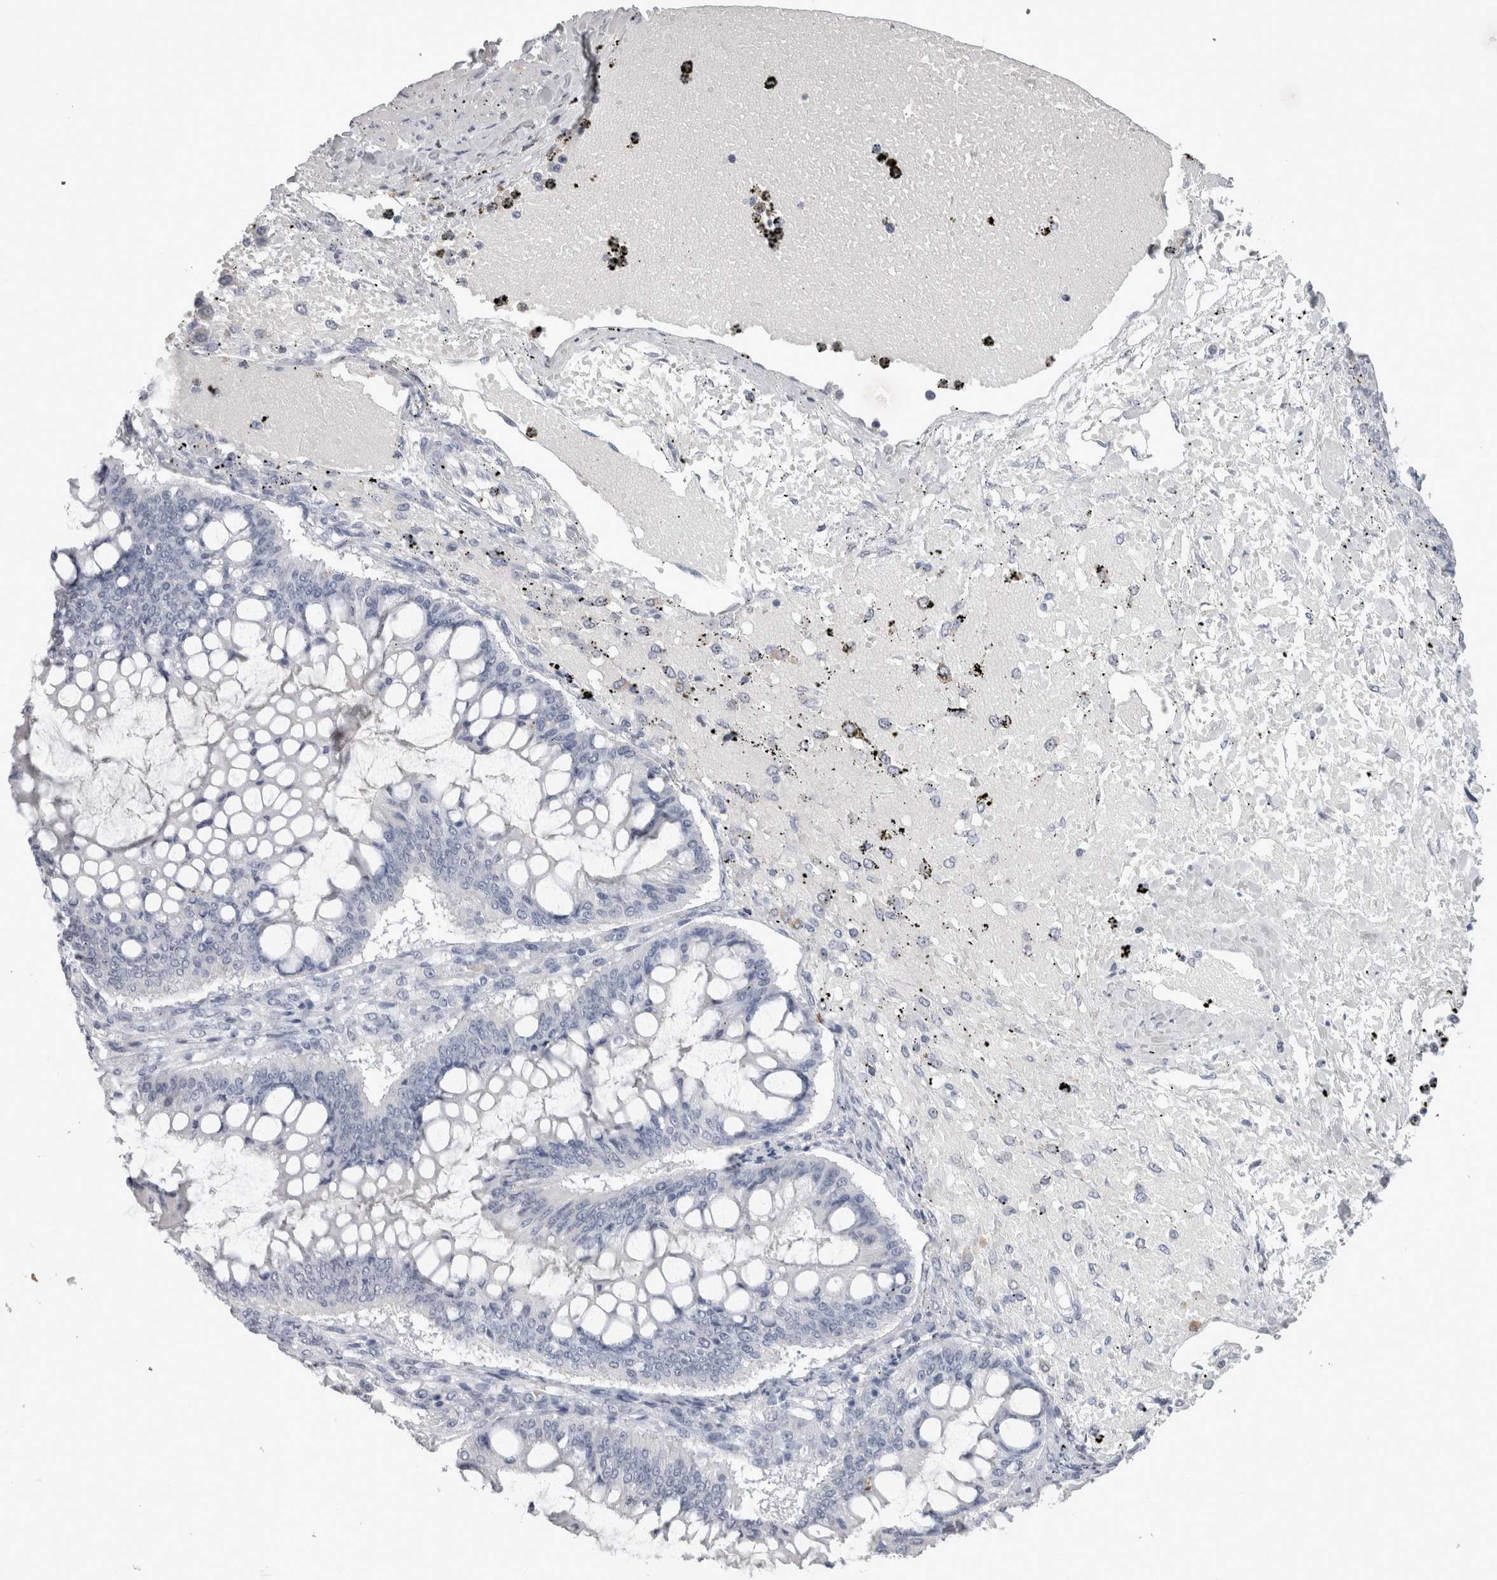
{"staining": {"intensity": "negative", "quantity": "none", "location": "none"}, "tissue": "ovarian cancer", "cell_type": "Tumor cells", "image_type": "cancer", "snomed": [{"axis": "morphology", "description": "Cystadenocarcinoma, mucinous, NOS"}, {"axis": "topography", "description": "Ovary"}], "caption": "Protein analysis of ovarian mucinous cystadenocarcinoma exhibits no significant positivity in tumor cells.", "gene": "ADAM2", "patient": {"sex": "female", "age": 73}}